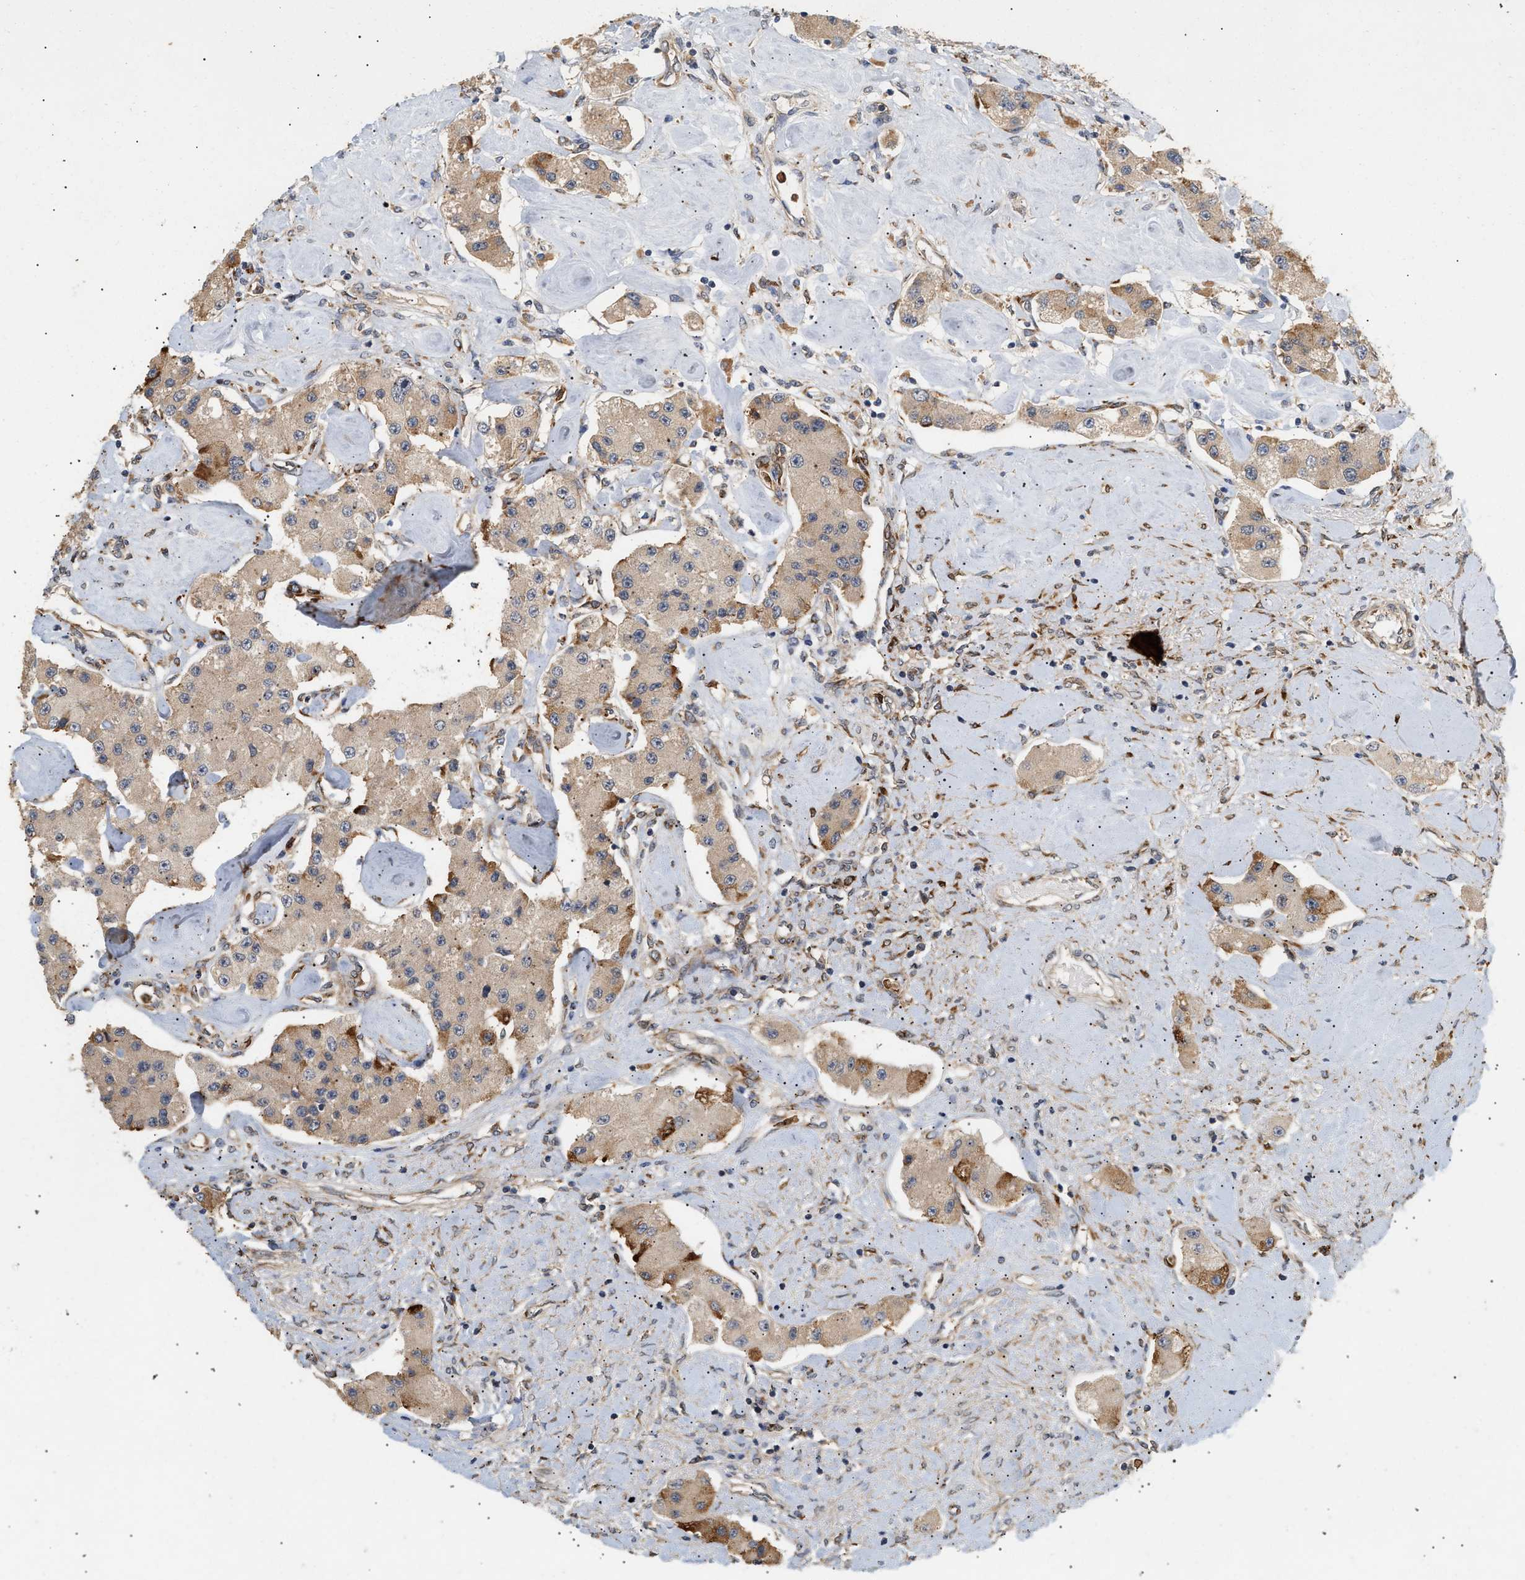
{"staining": {"intensity": "weak", "quantity": ">75%", "location": "cytoplasmic/membranous"}, "tissue": "carcinoid", "cell_type": "Tumor cells", "image_type": "cancer", "snomed": [{"axis": "morphology", "description": "Carcinoid, malignant, NOS"}, {"axis": "topography", "description": "Pancreas"}], "caption": "This is a histology image of immunohistochemistry staining of carcinoid, which shows weak positivity in the cytoplasmic/membranous of tumor cells.", "gene": "PLCD1", "patient": {"sex": "male", "age": 41}}